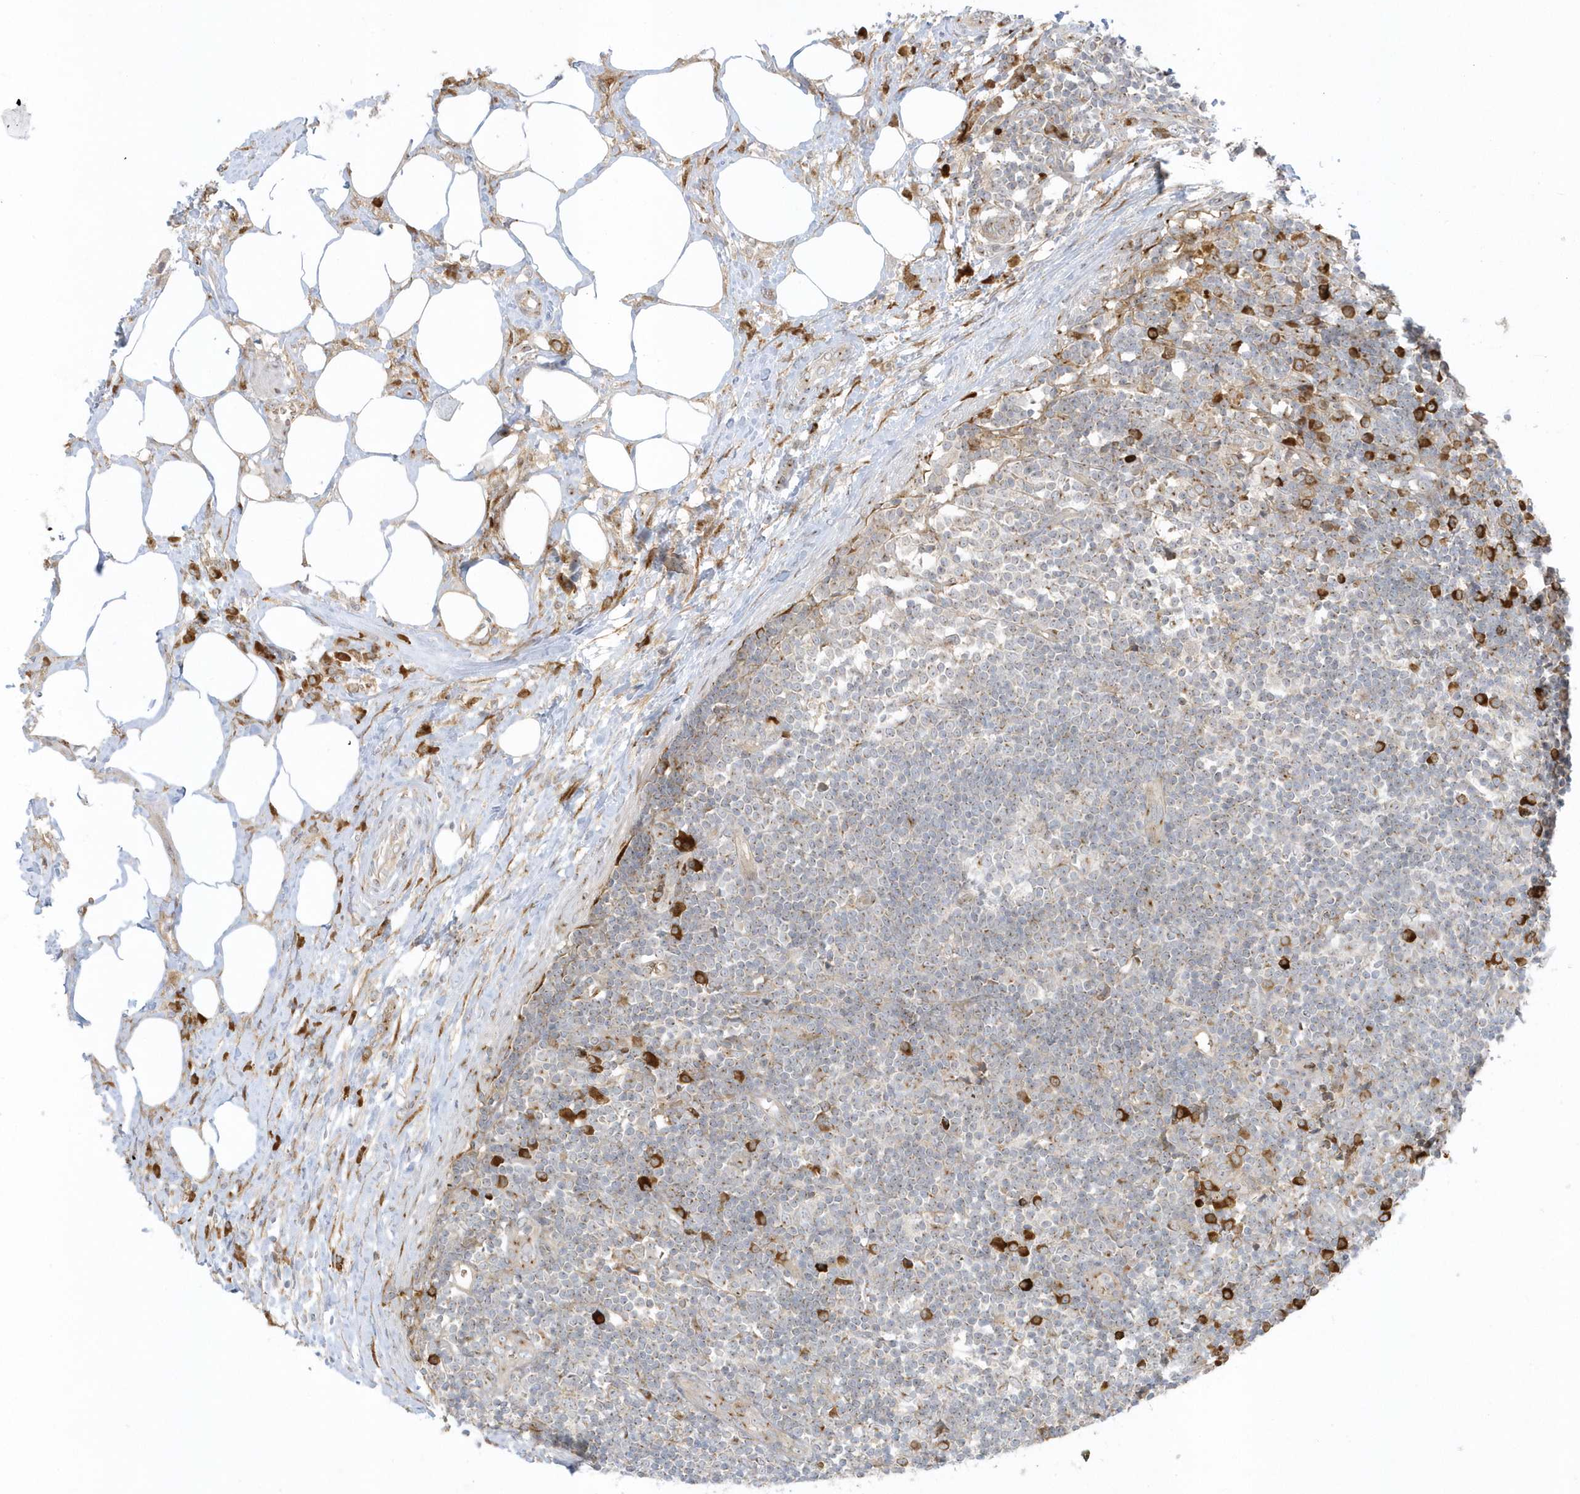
{"staining": {"intensity": "negative", "quantity": "none", "location": "none"}, "tissue": "lymph node", "cell_type": "Germinal center cells", "image_type": "normal", "snomed": [{"axis": "morphology", "description": "Normal tissue, NOS"}, {"axis": "morphology", "description": "Squamous cell carcinoma, metastatic, NOS"}, {"axis": "topography", "description": "Lymph node"}], "caption": "A high-resolution photomicrograph shows immunohistochemistry staining of normal lymph node, which displays no significant staining in germinal center cells.", "gene": "RPP40", "patient": {"sex": "male", "age": 73}}